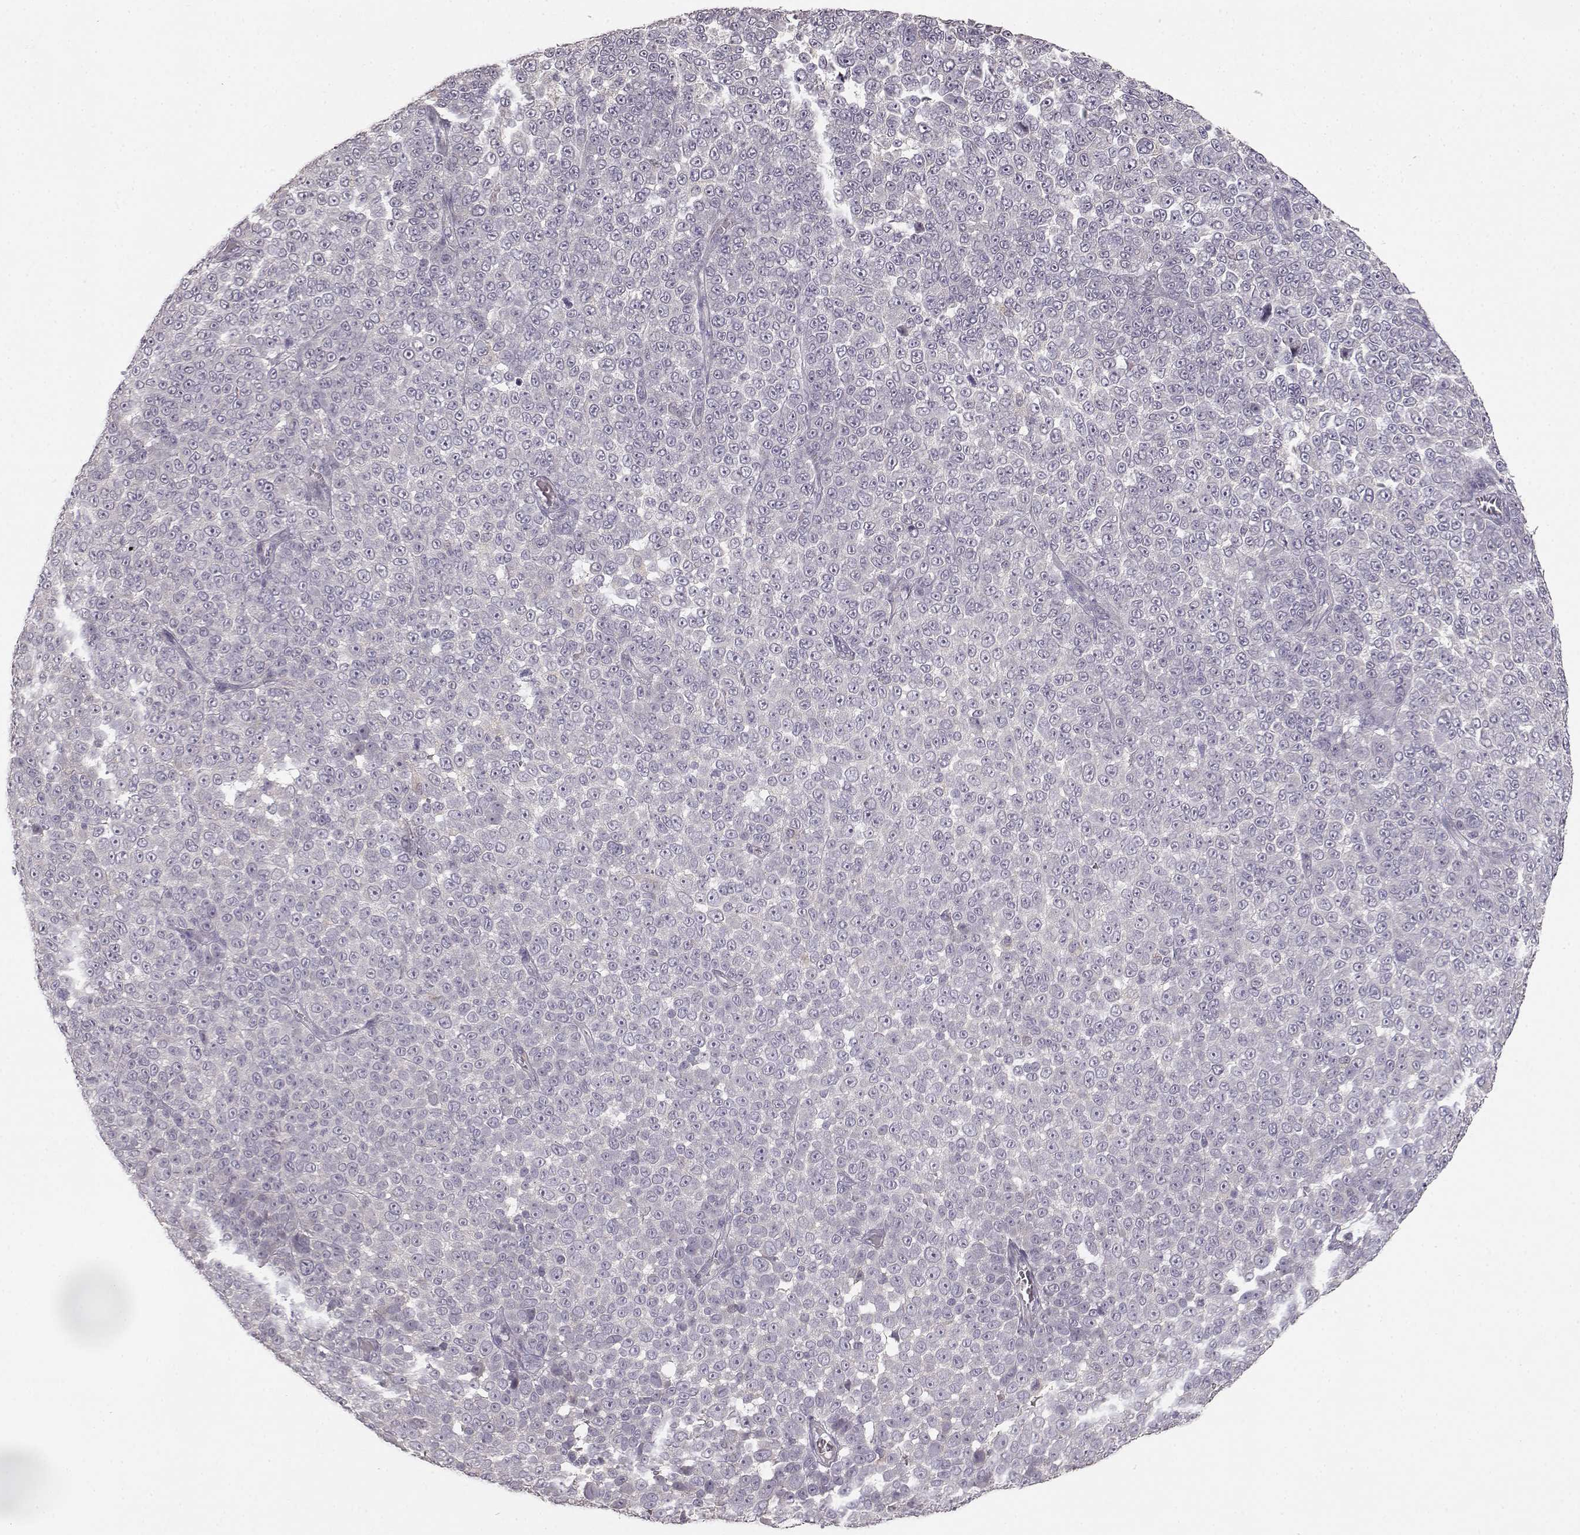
{"staining": {"intensity": "negative", "quantity": "none", "location": "none"}, "tissue": "melanoma", "cell_type": "Tumor cells", "image_type": "cancer", "snomed": [{"axis": "morphology", "description": "Malignant melanoma, NOS"}, {"axis": "topography", "description": "Skin"}], "caption": "Micrograph shows no protein staining in tumor cells of malignant melanoma tissue. (Brightfield microscopy of DAB (3,3'-diaminobenzidine) immunohistochemistry (IHC) at high magnification).", "gene": "GHR", "patient": {"sex": "female", "age": 95}}